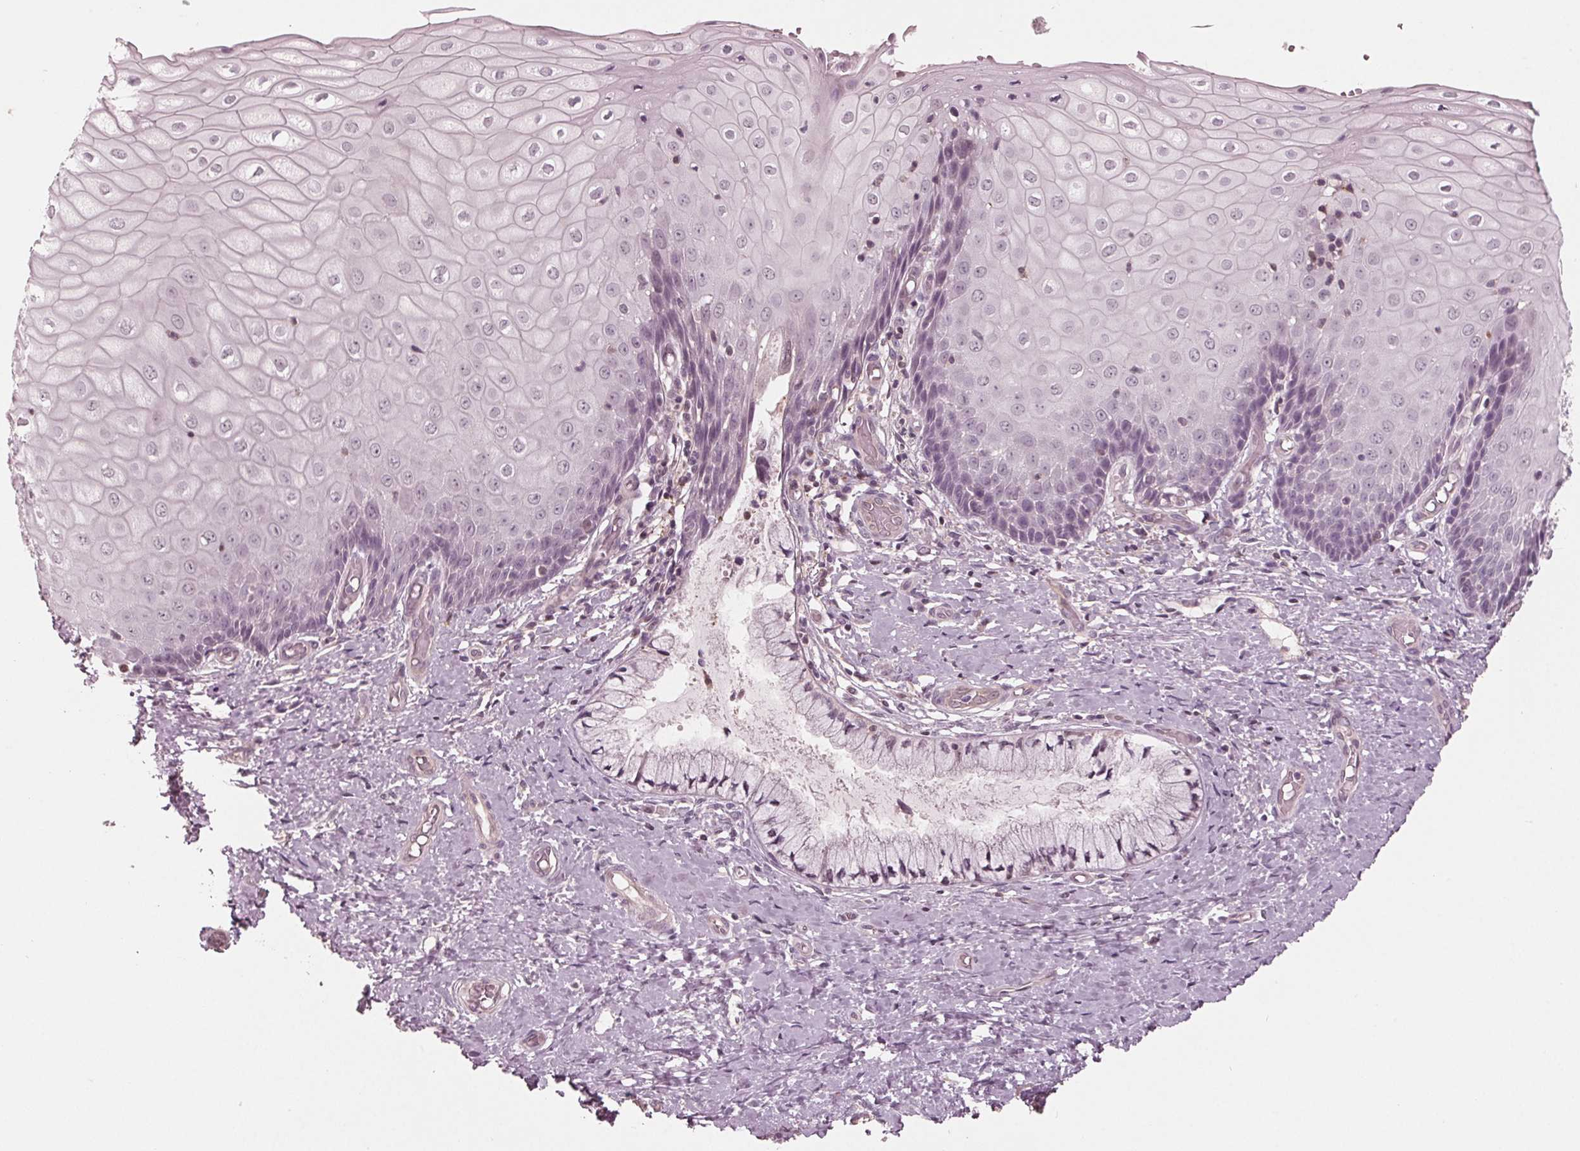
{"staining": {"intensity": "negative", "quantity": "none", "location": "none"}, "tissue": "cervix", "cell_type": "Glandular cells", "image_type": "normal", "snomed": [{"axis": "morphology", "description": "Normal tissue, NOS"}, {"axis": "topography", "description": "Cervix"}], "caption": "A high-resolution image shows IHC staining of benign cervix, which shows no significant staining in glandular cells.", "gene": "ING3", "patient": {"sex": "female", "age": 37}}